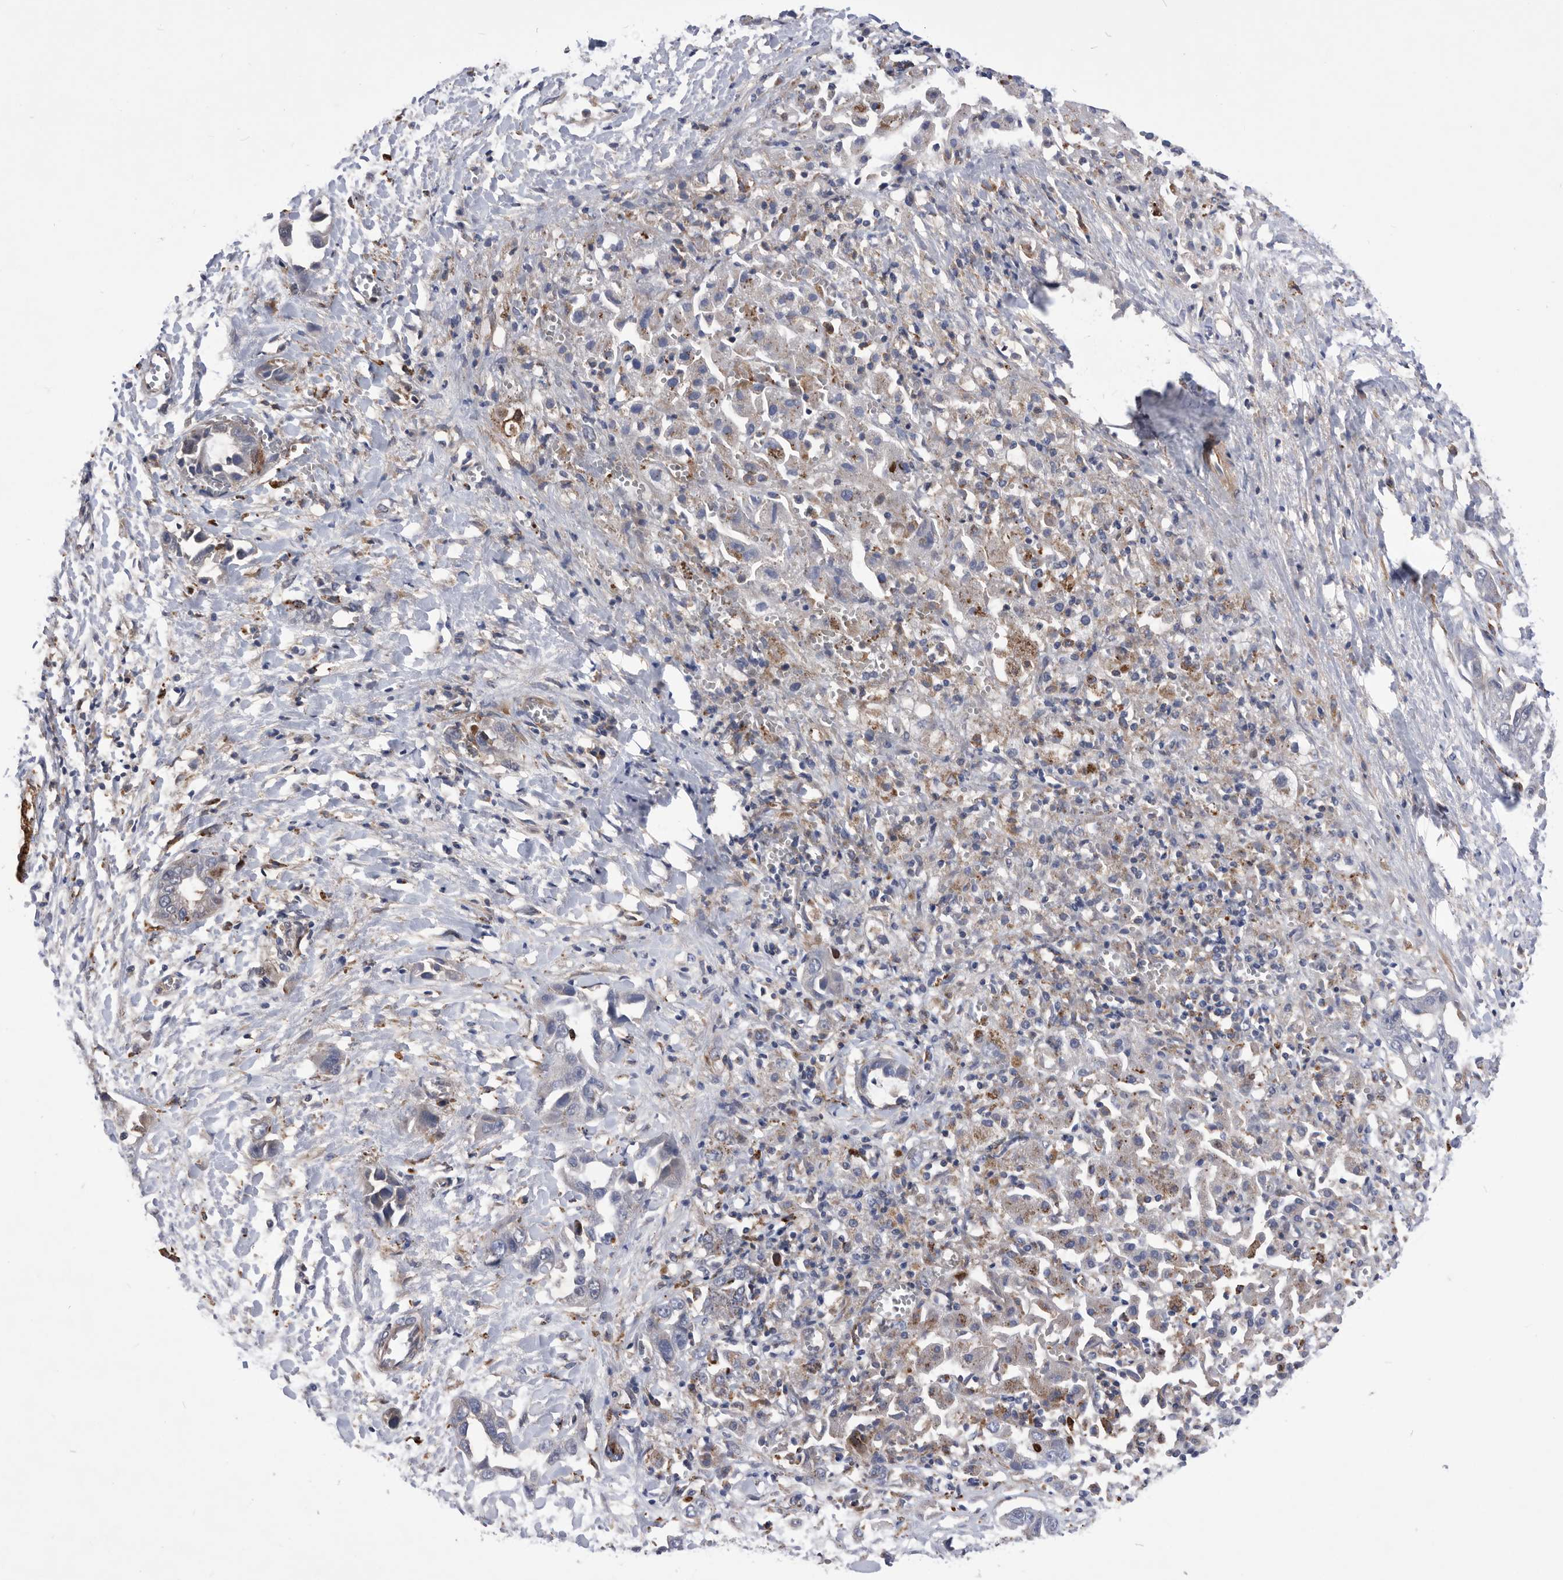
{"staining": {"intensity": "negative", "quantity": "none", "location": "none"}, "tissue": "liver cancer", "cell_type": "Tumor cells", "image_type": "cancer", "snomed": [{"axis": "morphology", "description": "Cholangiocarcinoma"}, {"axis": "topography", "description": "Liver"}], "caption": "DAB (3,3'-diaminobenzidine) immunohistochemical staining of liver cholangiocarcinoma exhibits no significant staining in tumor cells. (DAB (3,3'-diaminobenzidine) immunohistochemistry with hematoxylin counter stain).", "gene": "BAIAP3", "patient": {"sex": "female", "age": 52}}